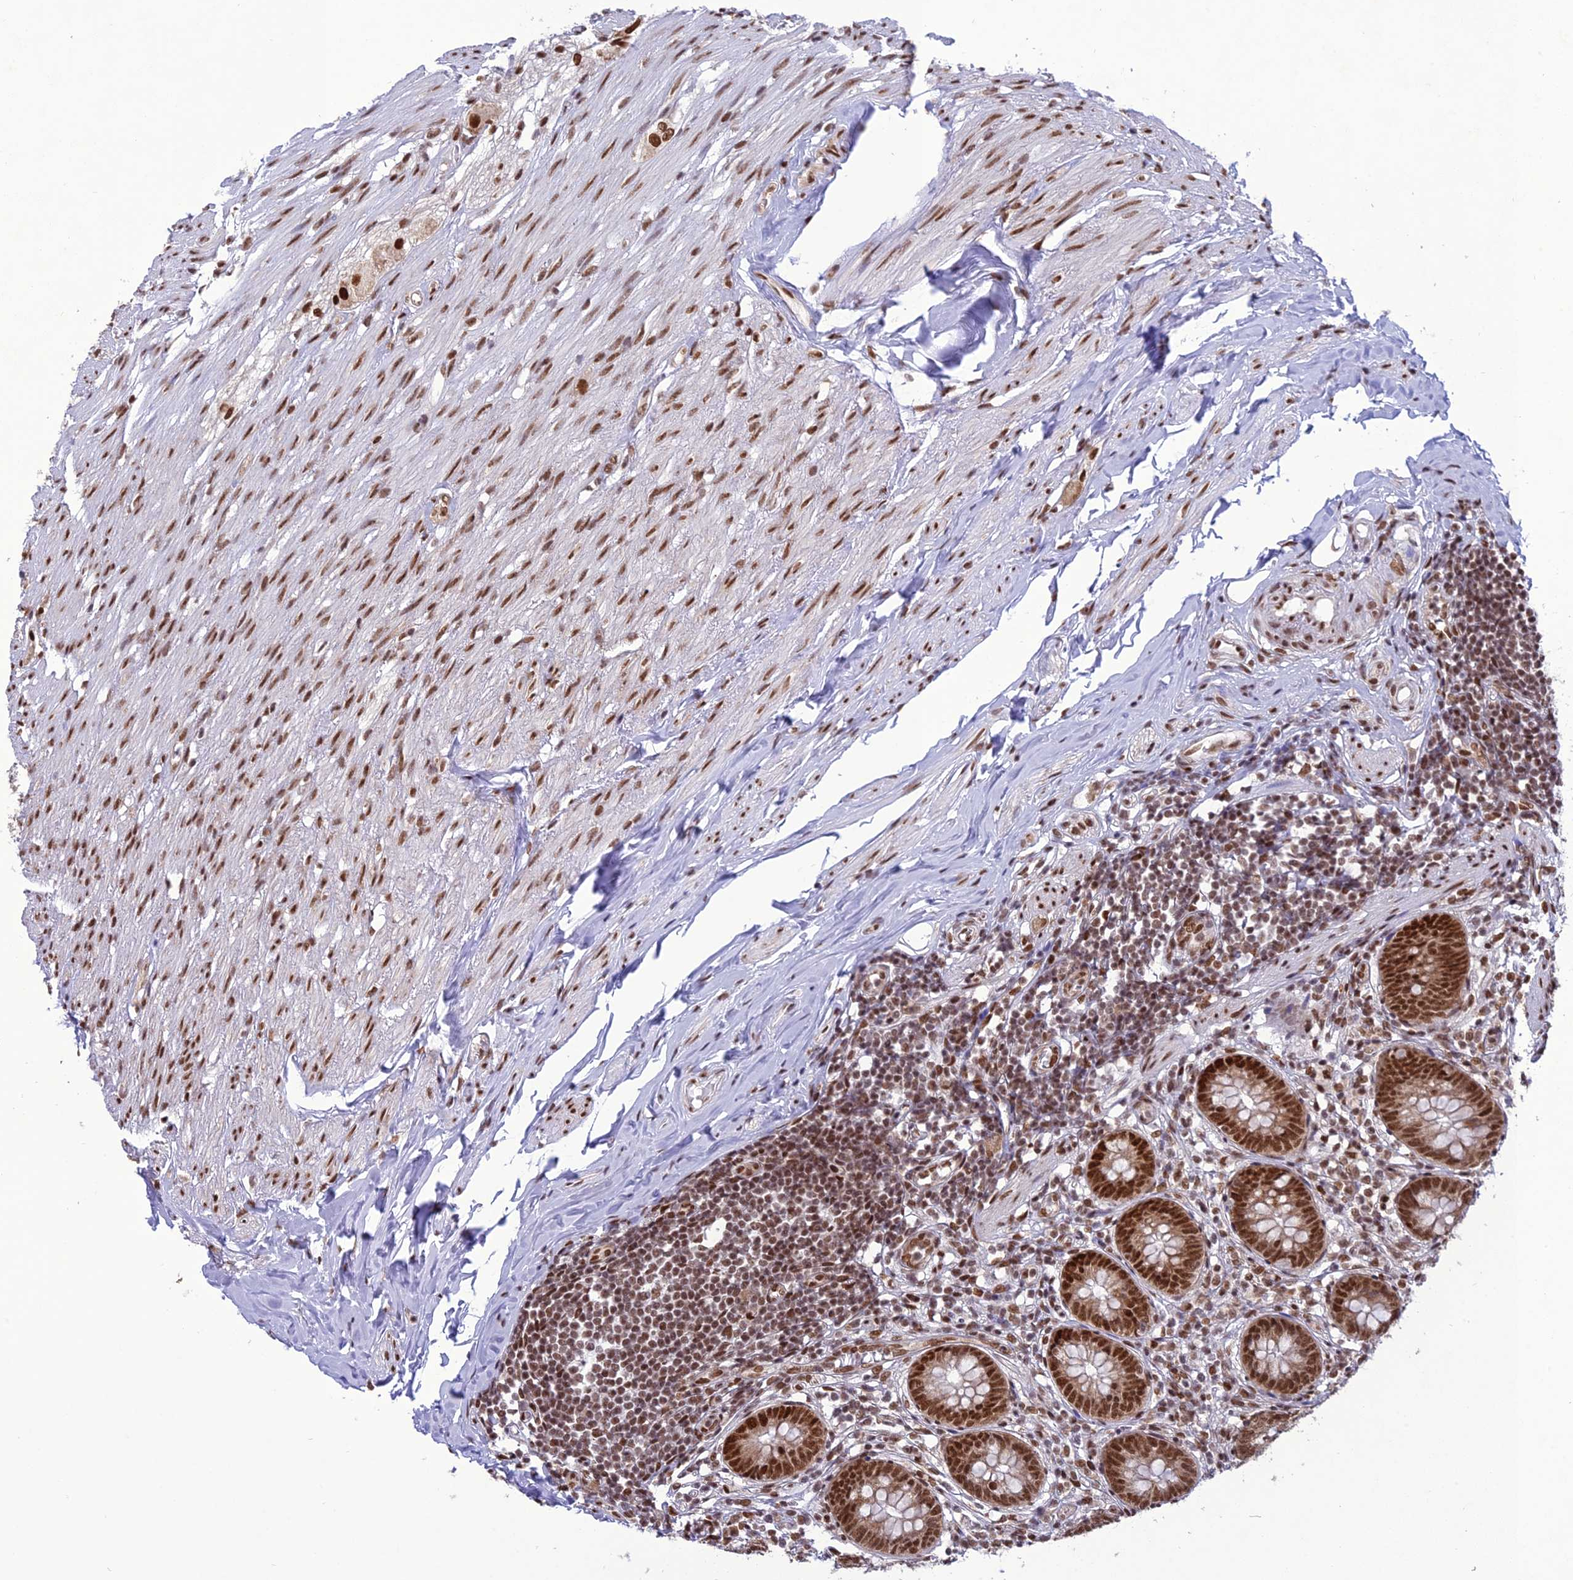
{"staining": {"intensity": "strong", "quantity": ">75%", "location": "nuclear"}, "tissue": "appendix", "cell_type": "Glandular cells", "image_type": "normal", "snomed": [{"axis": "morphology", "description": "Normal tissue, NOS"}, {"axis": "topography", "description": "Appendix"}], "caption": "Immunohistochemical staining of unremarkable human appendix demonstrates high levels of strong nuclear expression in approximately >75% of glandular cells.", "gene": "DDX1", "patient": {"sex": "female", "age": 62}}